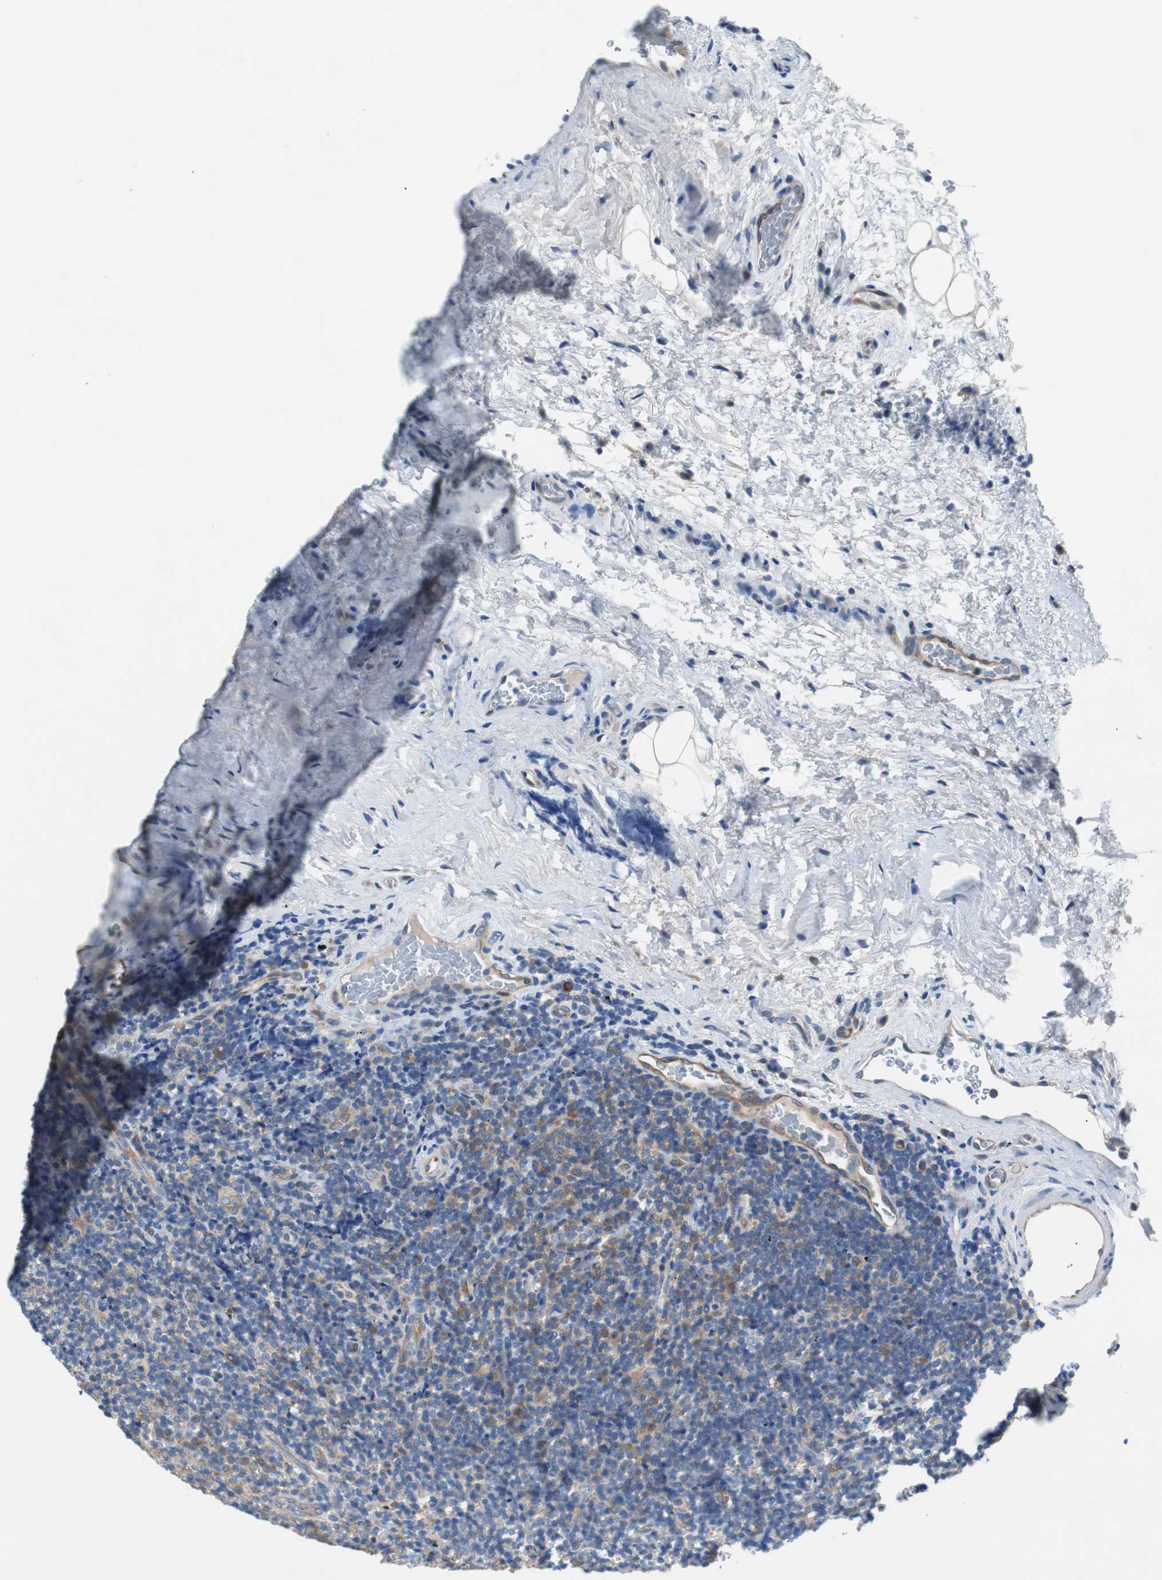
{"staining": {"intensity": "negative", "quantity": "none", "location": "none"}, "tissue": "lymphoma", "cell_type": "Tumor cells", "image_type": "cancer", "snomed": [{"axis": "morphology", "description": "Malignant lymphoma, non-Hodgkin's type, High grade"}, {"axis": "topography", "description": "Tonsil"}], "caption": "Tumor cells show no significant positivity in lymphoma.", "gene": "EEF2K", "patient": {"sex": "female", "age": 36}}